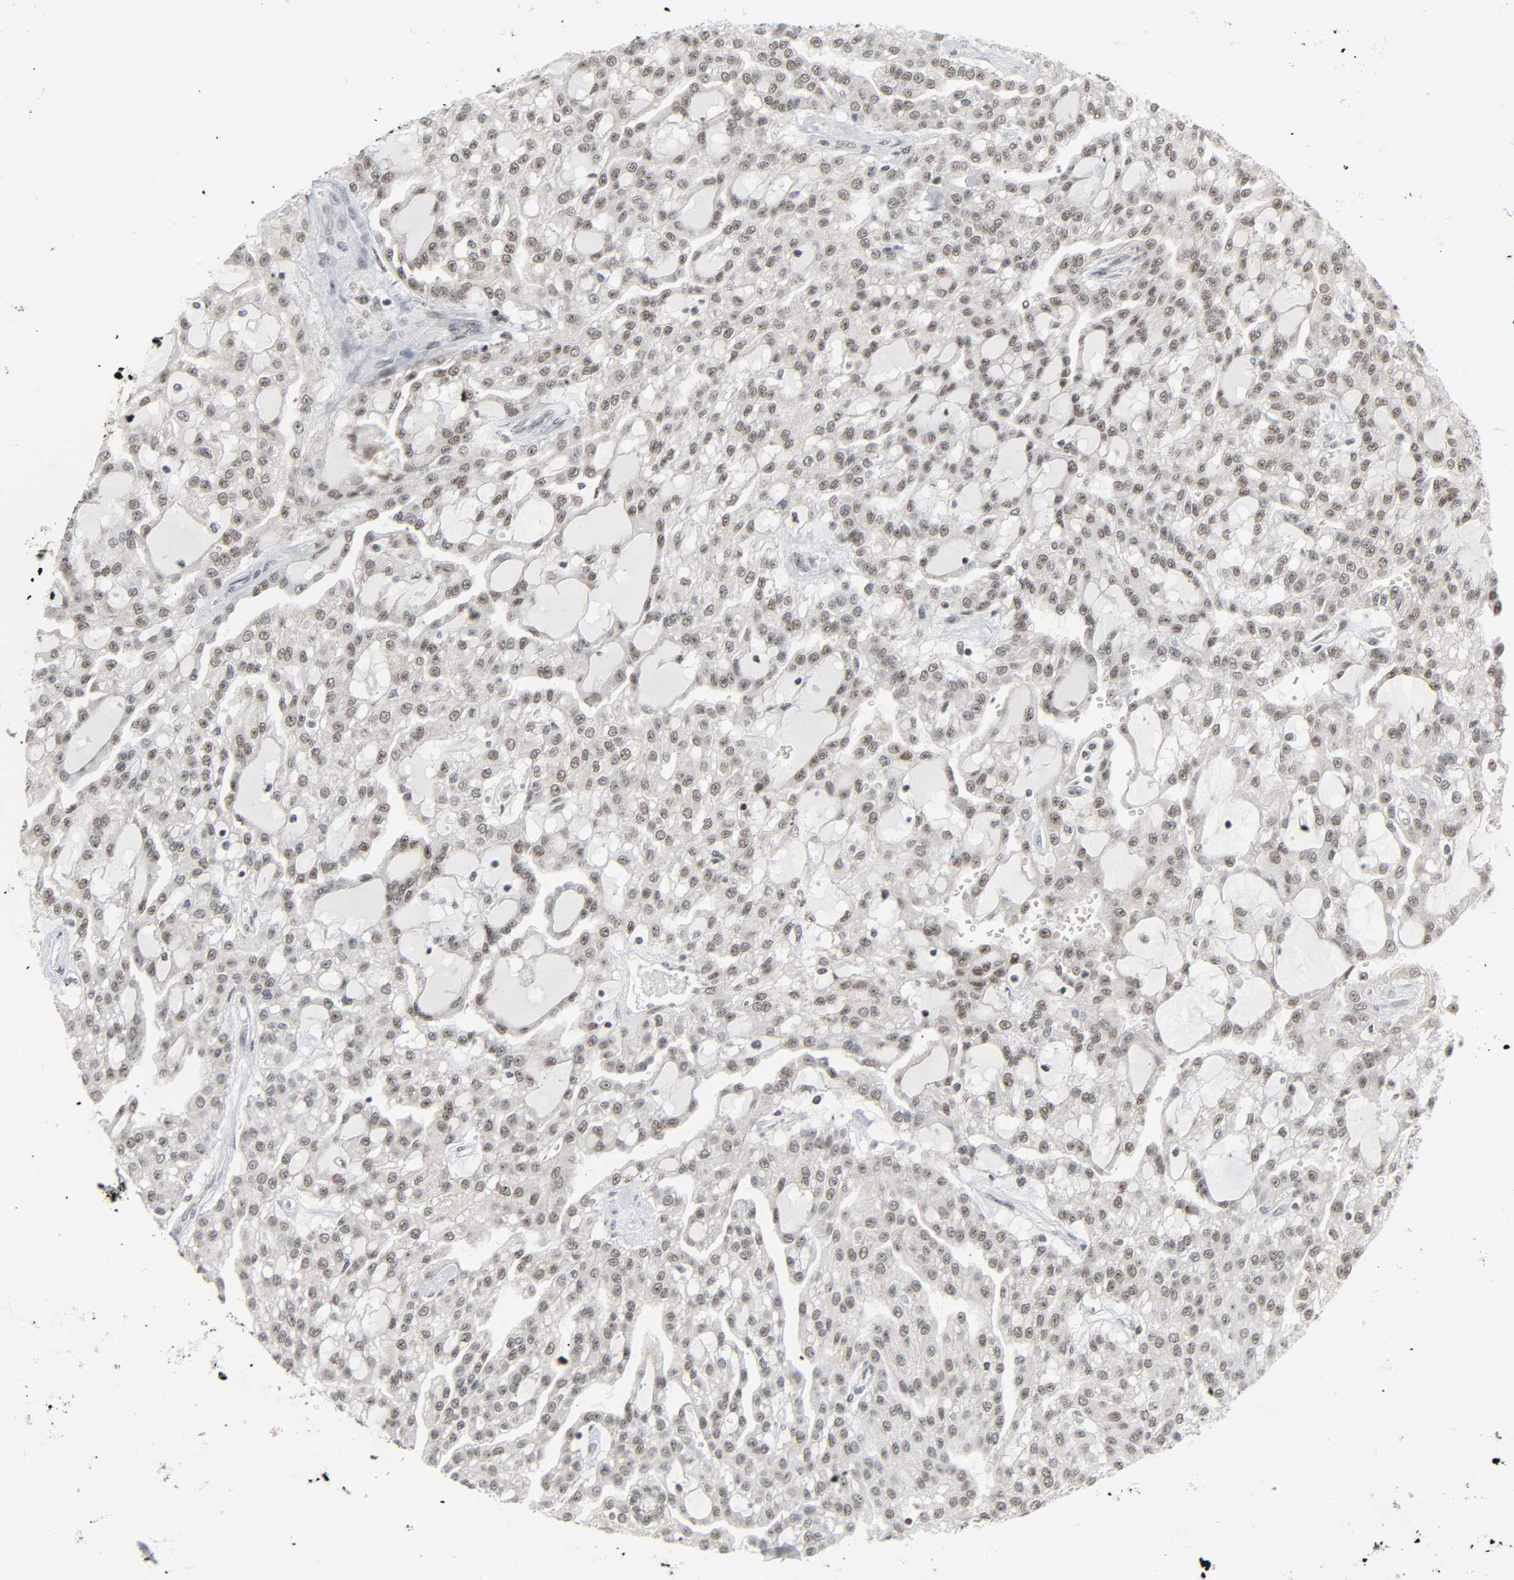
{"staining": {"intensity": "weak", "quantity": ">75%", "location": "nuclear"}, "tissue": "renal cancer", "cell_type": "Tumor cells", "image_type": "cancer", "snomed": [{"axis": "morphology", "description": "Adenocarcinoma, NOS"}, {"axis": "topography", "description": "Kidney"}], "caption": "Adenocarcinoma (renal) stained for a protein (brown) exhibits weak nuclear positive expression in about >75% of tumor cells.", "gene": "CDK7", "patient": {"sex": "male", "age": 63}}